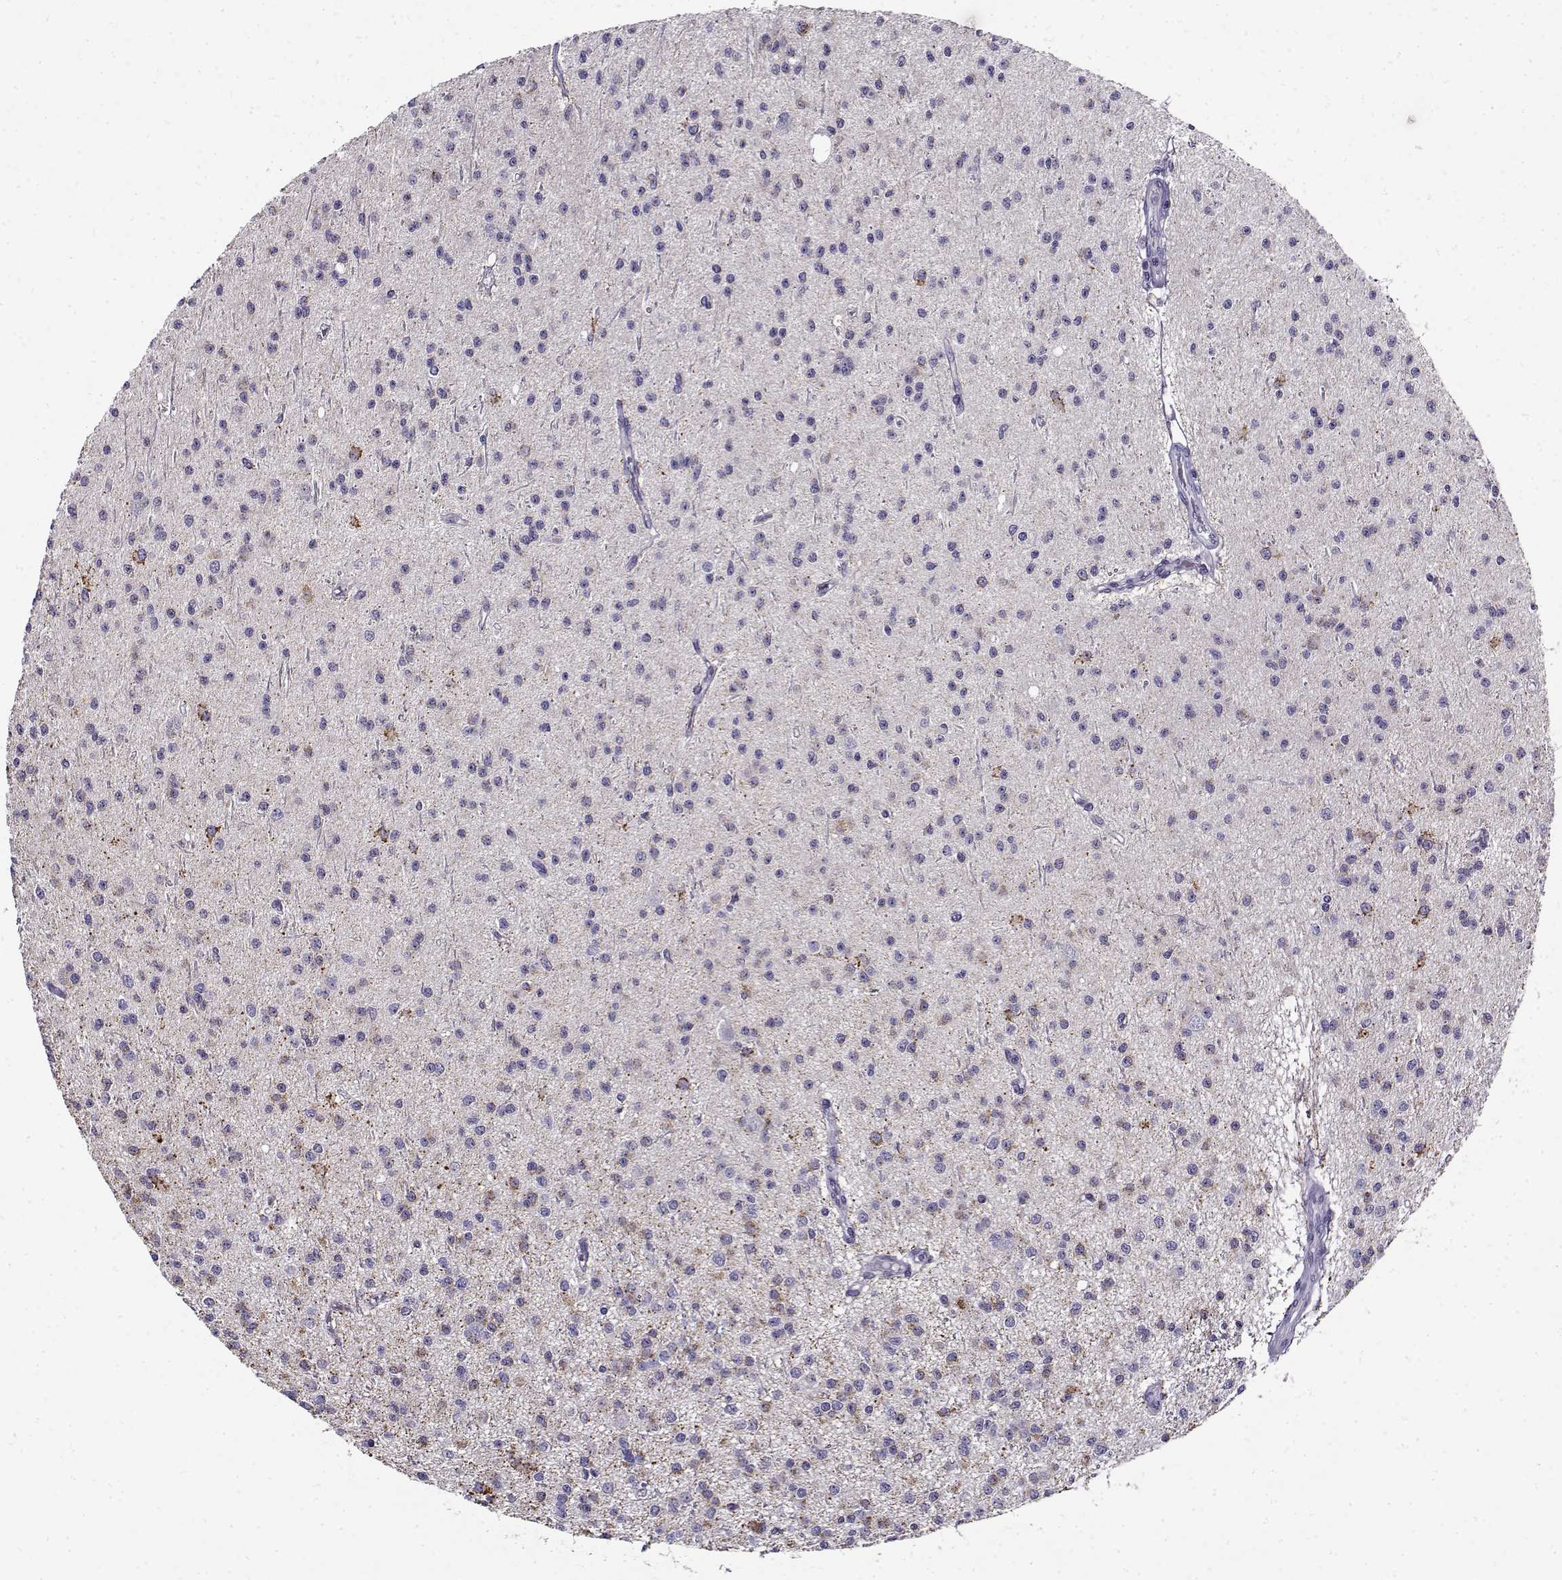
{"staining": {"intensity": "negative", "quantity": "none", "location": "none"}, "tissue": "glioma", "cell_type": "Tumor cells", "image_type": "cancer", "snomed": [{"axis": "morphology", "description": "Glioma, malignant, Low grade"}, {"axis": "topography", "description": "Brain"}], "caption": "Malignant glioma (low-grade) stained for a protein using IHC demonstrates no staining tumor cells.", "gene": "FEZF1", "patient": {"sex": "male", "age": 27}}